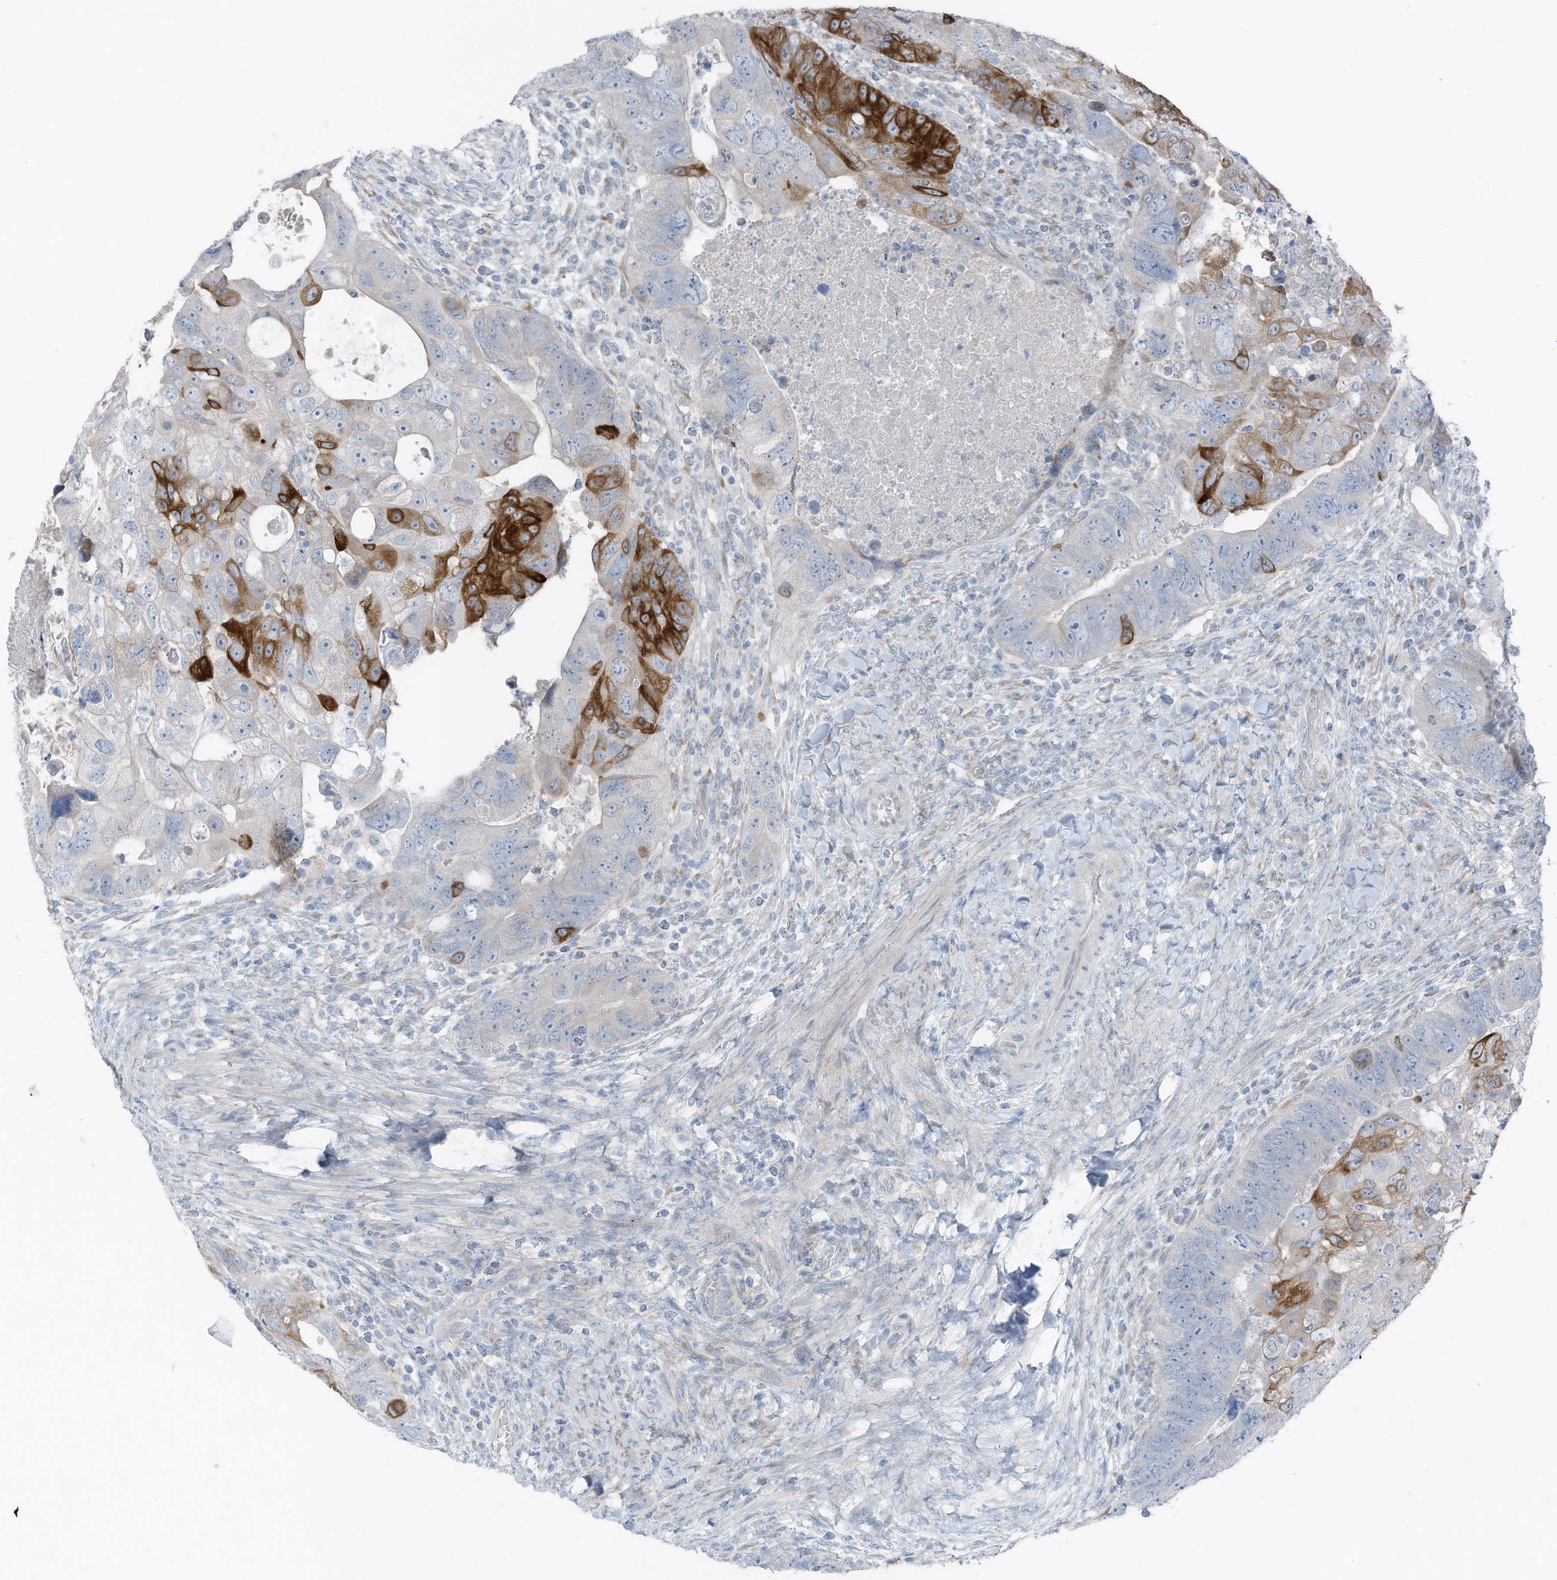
{"staining": {"intensity": "strong", "quantity": "<25%", "location": "cytoplasmic/membranous"}, "tissue": "colorectal cancer", "cell_type": "Tumor cells", "image_type": "cancer", "snomed": [{"axis": "morphology", "description": "Adenocarcinoma, NOS"}, {"axis": "topography", "description": "Rectum"}], "caption": "A high-resolution histopathology image shows IHC staining of colorectal cancer (adenocarcinoma), which displays strong cytoplasmic/membranous positivity in about <25% of tumor cells.", "gene": "ARHGEF33", "patient": {"sex": "male", "age": 59}}